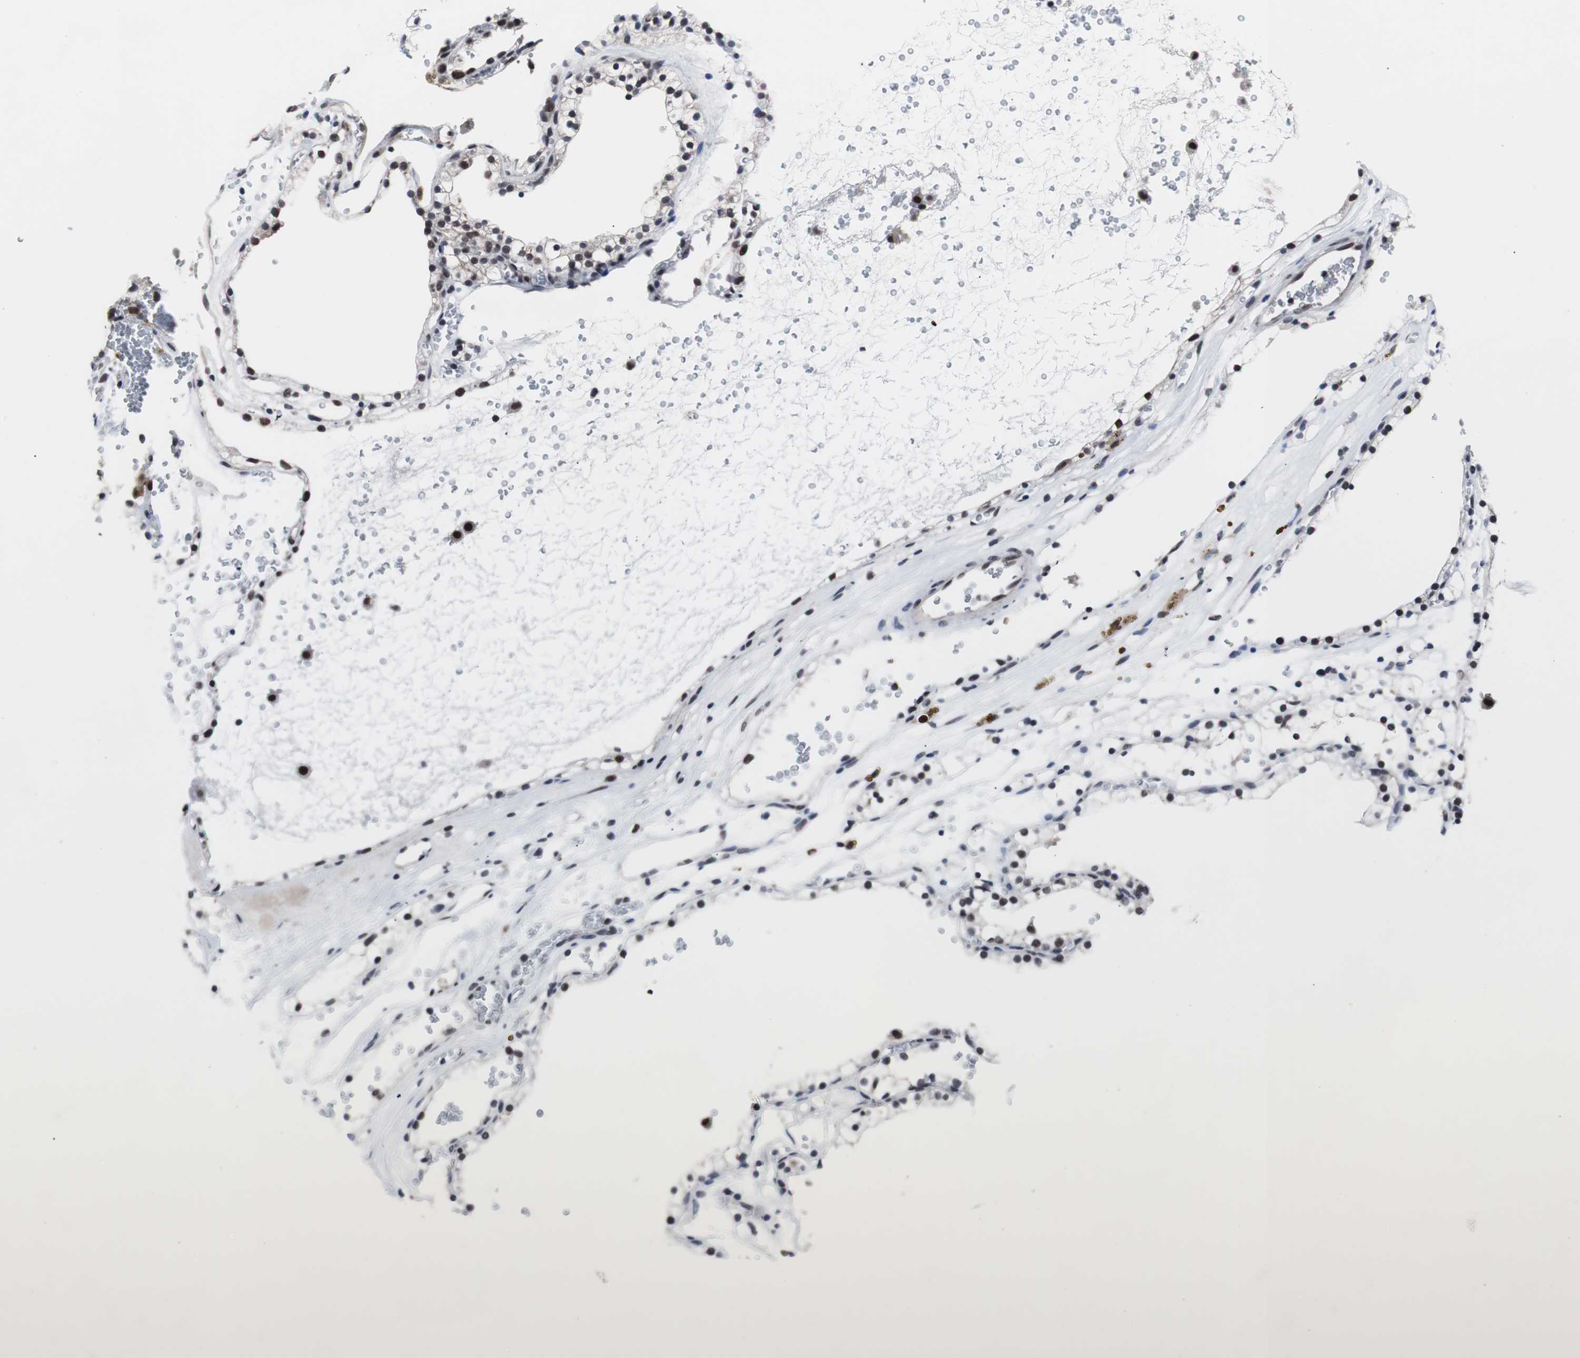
{"staining": {"intensity": "moderate", "quantity": "25%-75%", "location": "nuclear"}, "tissue": "renal cancer", "cell_type": "Tumor cells", "image_type": "cancer", "snomed": [{"axis": "morphology", "description": "Adenocarcinoma, NOS"}, {"axis": "topography", "description": "Kidney"}], "caption": "The histopathology image displays immunohistochemical staining of renal cancer (adenocarcinoma). There is moderate nuclear expression is present in approximately 25%-75% of tumor cells.", "gene": "GTF2F2", "patient": {"sex": "female", "age": 41}}